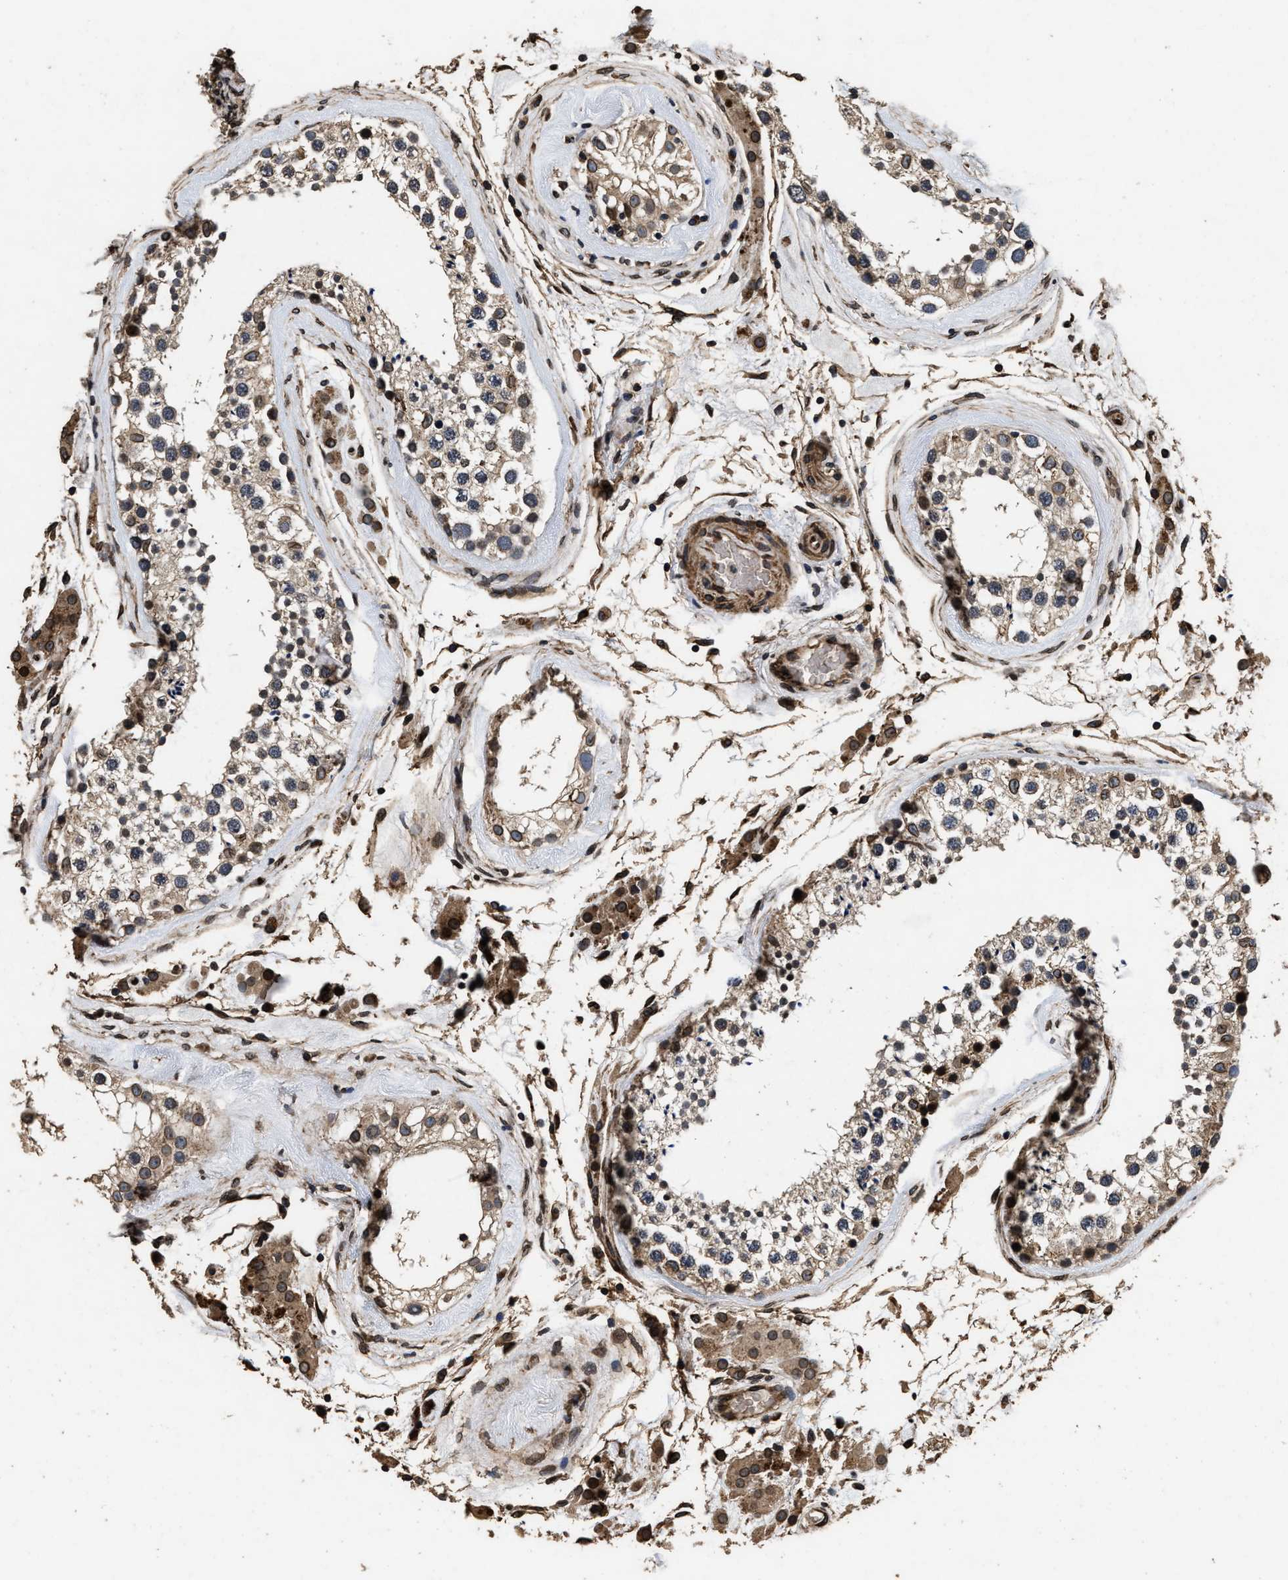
{"staining": {"intensity": "moderate", "quantity": ">75%", "location": "cytoplasmic/membranous,nuclear"}, "tissue": "testis", "cell_type": "Cells in seminiferous ducts", "image_type": "normal", "snomed": [{"axis": "morphology", "description": "Normal tissue, NOS"}, {"axis": "topography", "description": "Testis"}], "caption": "An immunohistochemistry (IHC) photomicrograph of normal tissue is shown. Protein staining in brown shows moderate cytoplasmic/membranous,nuclear positivity in testis within cells in seminiferous ducts.", "gene": "ACCS", "patient": {"sex": "male", "age": 46}}